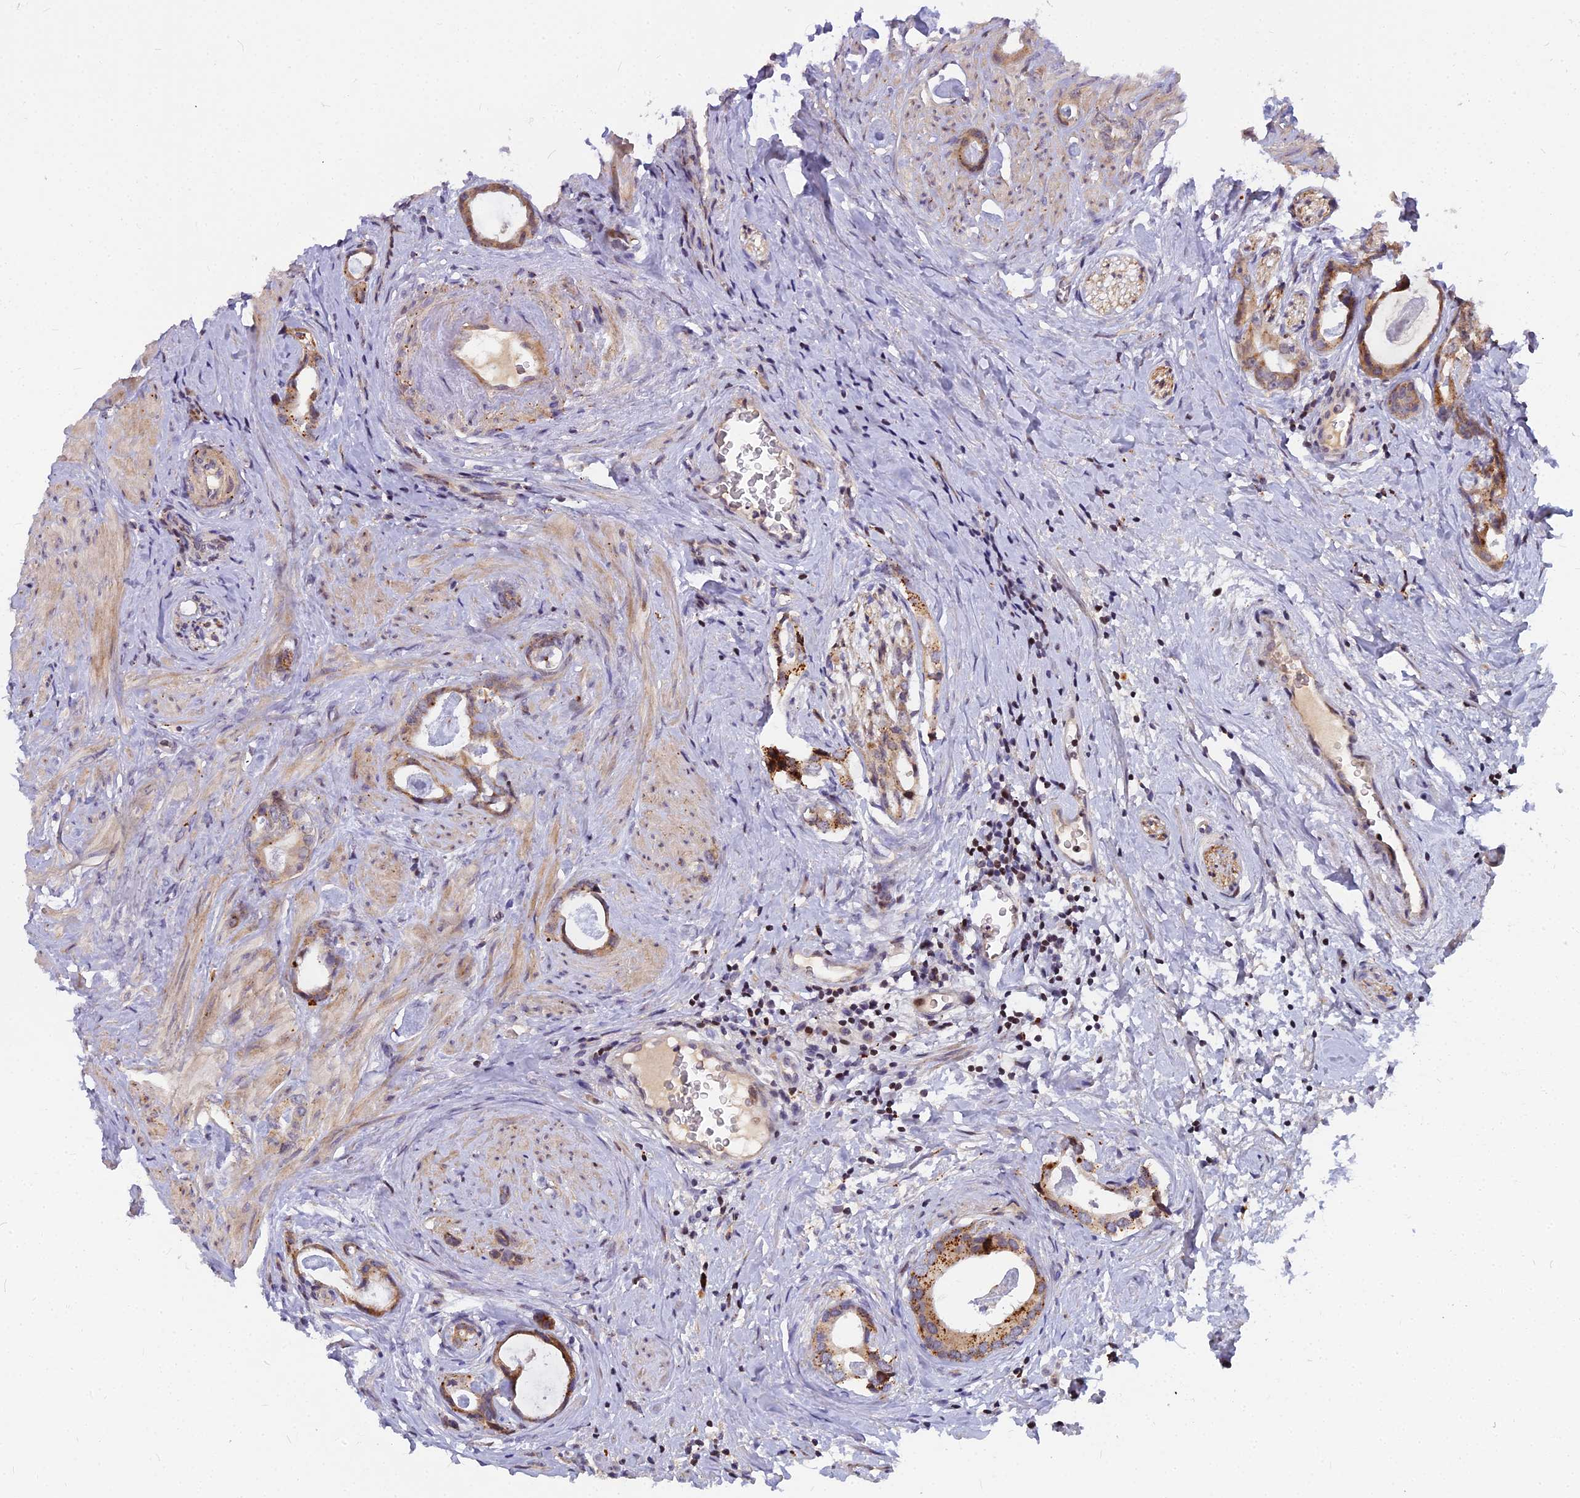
{"staining": {"intensity": "strong", "quantity": "25%-75%", "location": "cytoplasmic/membranous"}, "tissue": "prostate cancer", "cell_type": "Tumor cells", "image_type": "cancer", "snomed": [{"axis": "morphology", "description": "Adenocarcinoma, Low grade"}, {"axis": "topography", "description": "Prostate"}], "caption": "Prostate cancer stained for a protein shows strong cytoplasmic/membranous positivity in tumor cells.", "gene": "GLYATL3", "patient": {"sex": "male", "age": 63}}